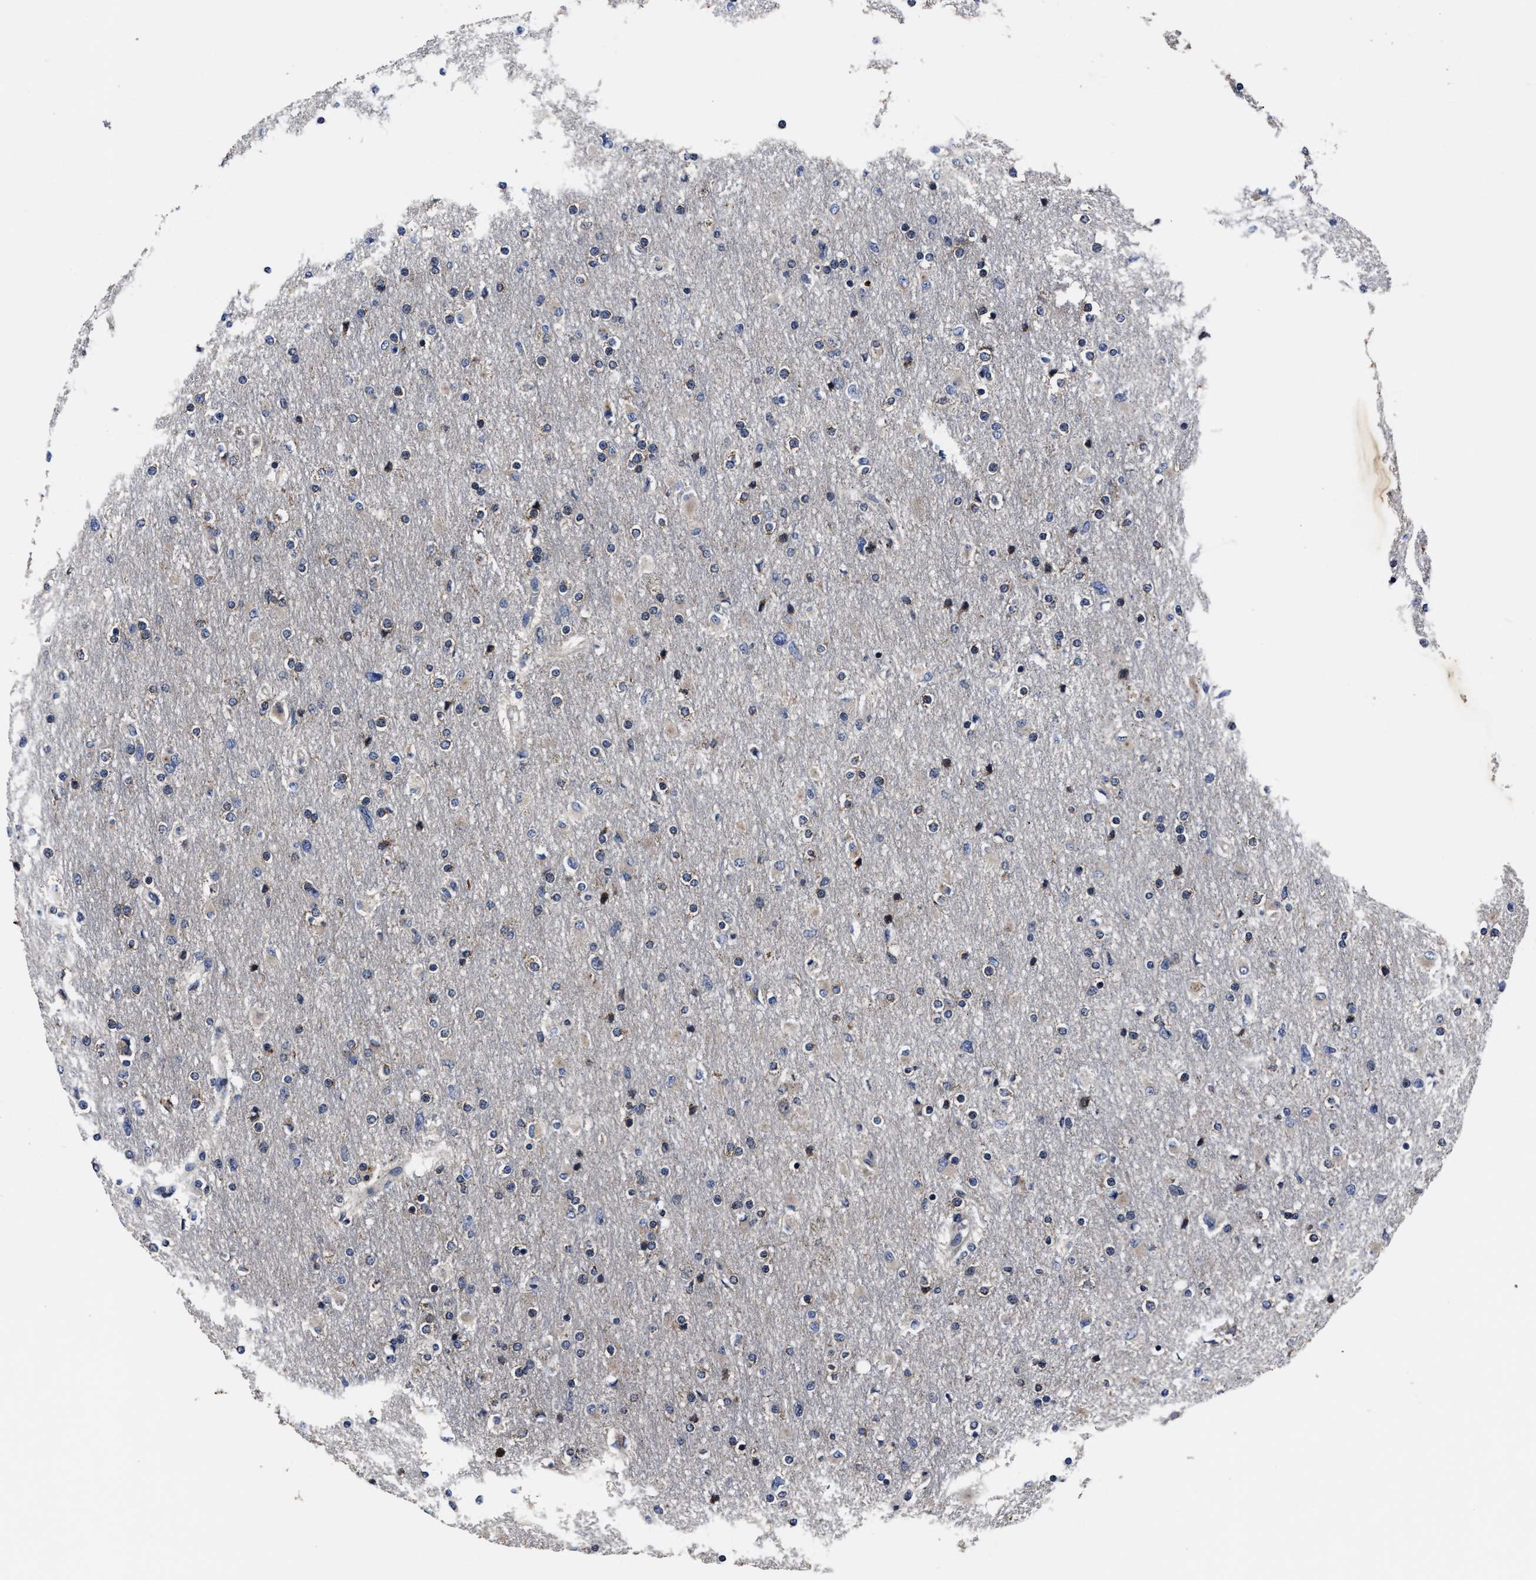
{"staining": {"intensity": "weak", "quantity": "<25%", "location": "cytoplasmic/membranous"}, "tissue": "glioma", "cell_type": "Tumor cells", "image_type": "cancer", "snomed": [{"axis": "morphology", "description": "Glioma, malignant, High grade"}, {"axis": "topography", "description": "Cerebral cortex"}], "caption": "The immunohistochemistry (IHC) histopathology image has no significant positivity in tumor cells of high-grade glioma (malignant) tissue. (Immunohistochemistry (ihc), brightfield microscopy, high magnification).", "gene": "RSBN1L", "patient": {"sex": "female", "age": 36}}